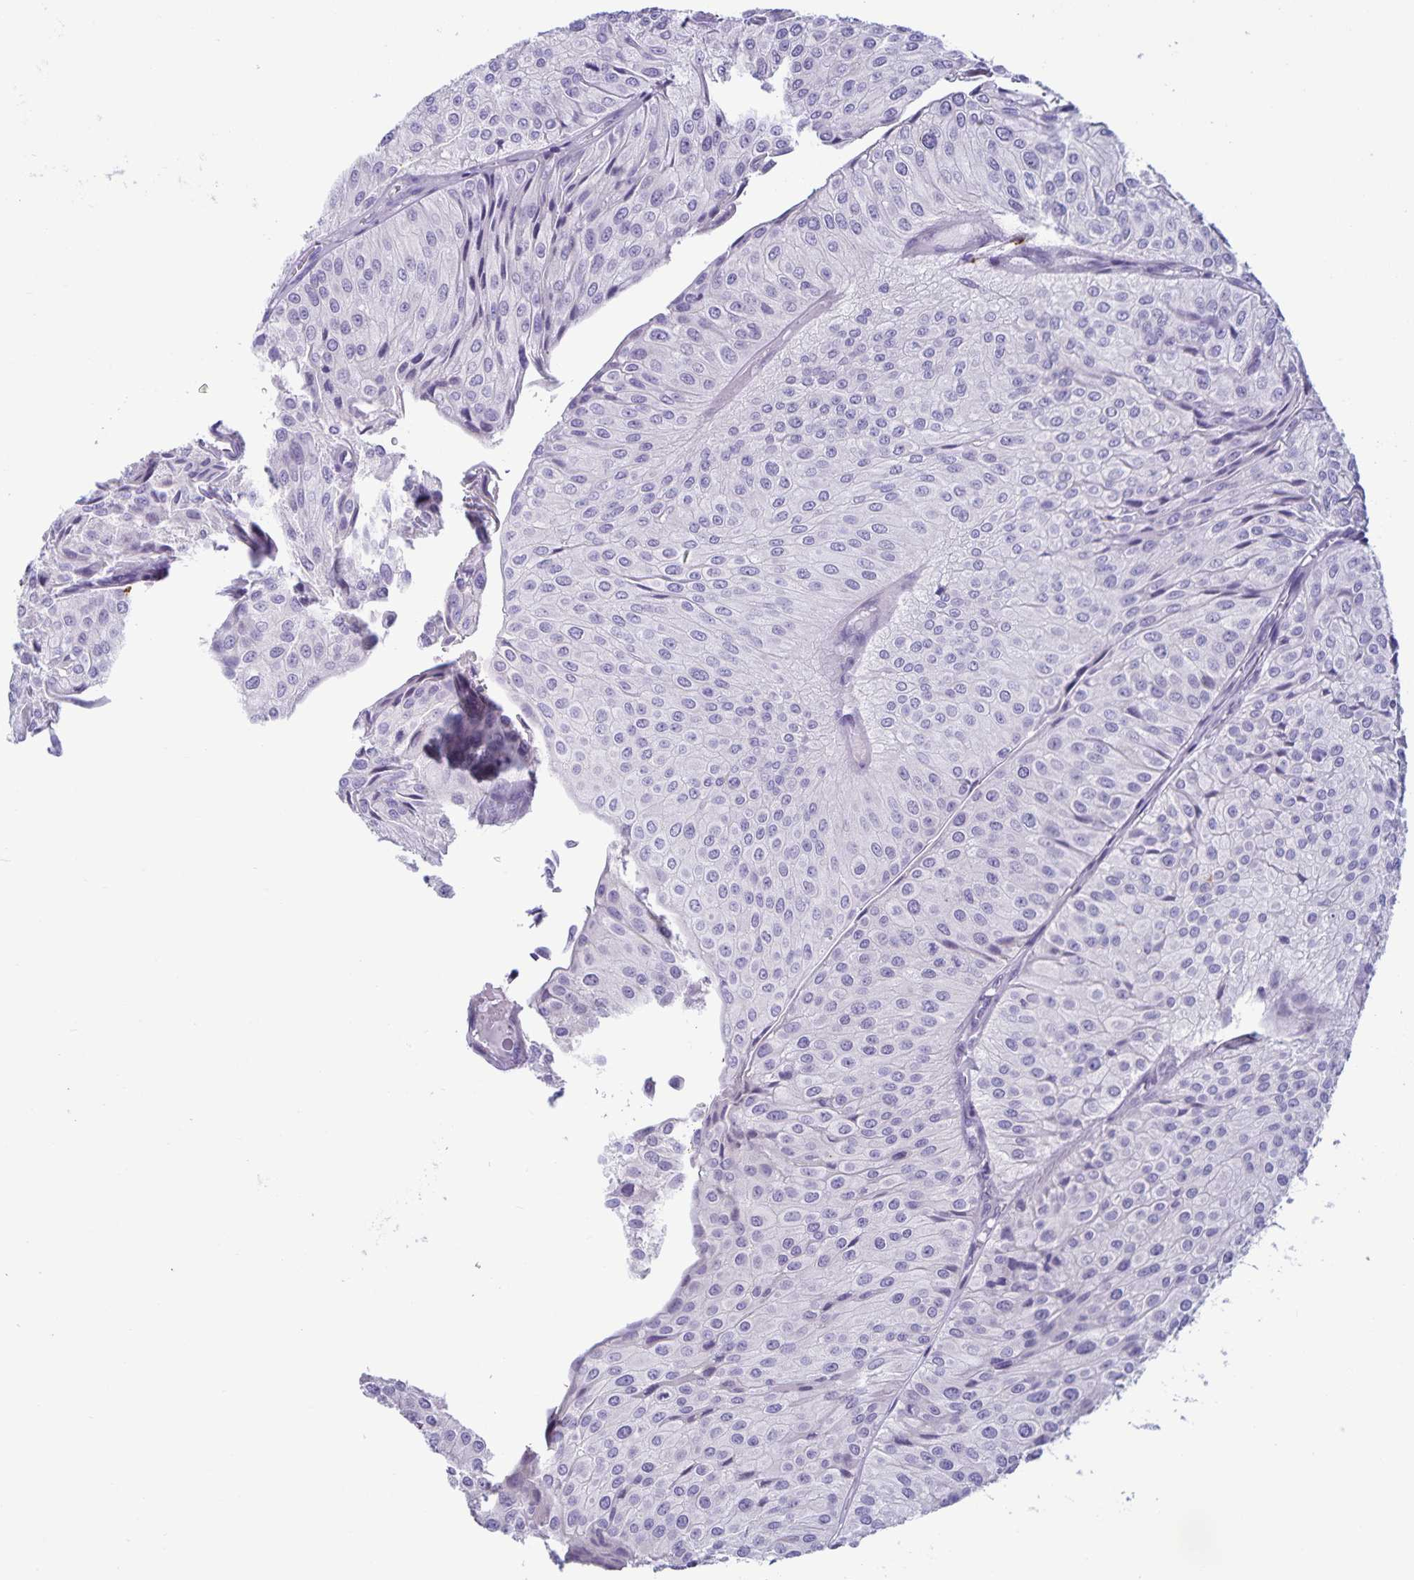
{"staining": {"intensity": "negative", "quantity": "none", "location": "none"}, "tissue": "urothelial cancer", "cell_type": "Tumor cells", "image_type": "cancer", "snomed": [{"axis": "morphology", "description": "Urothelial carcinoma, NOS"}, {"axis": "topography", "description": "Urinary bladder"}], "caption": "An immunohistochemistry micrograph of urothelial cancer is shown. There is no staining in tumor cells of urothelial cancer.", "gene": "IBTK", "patient": {"sex": "male", "age": 67}}